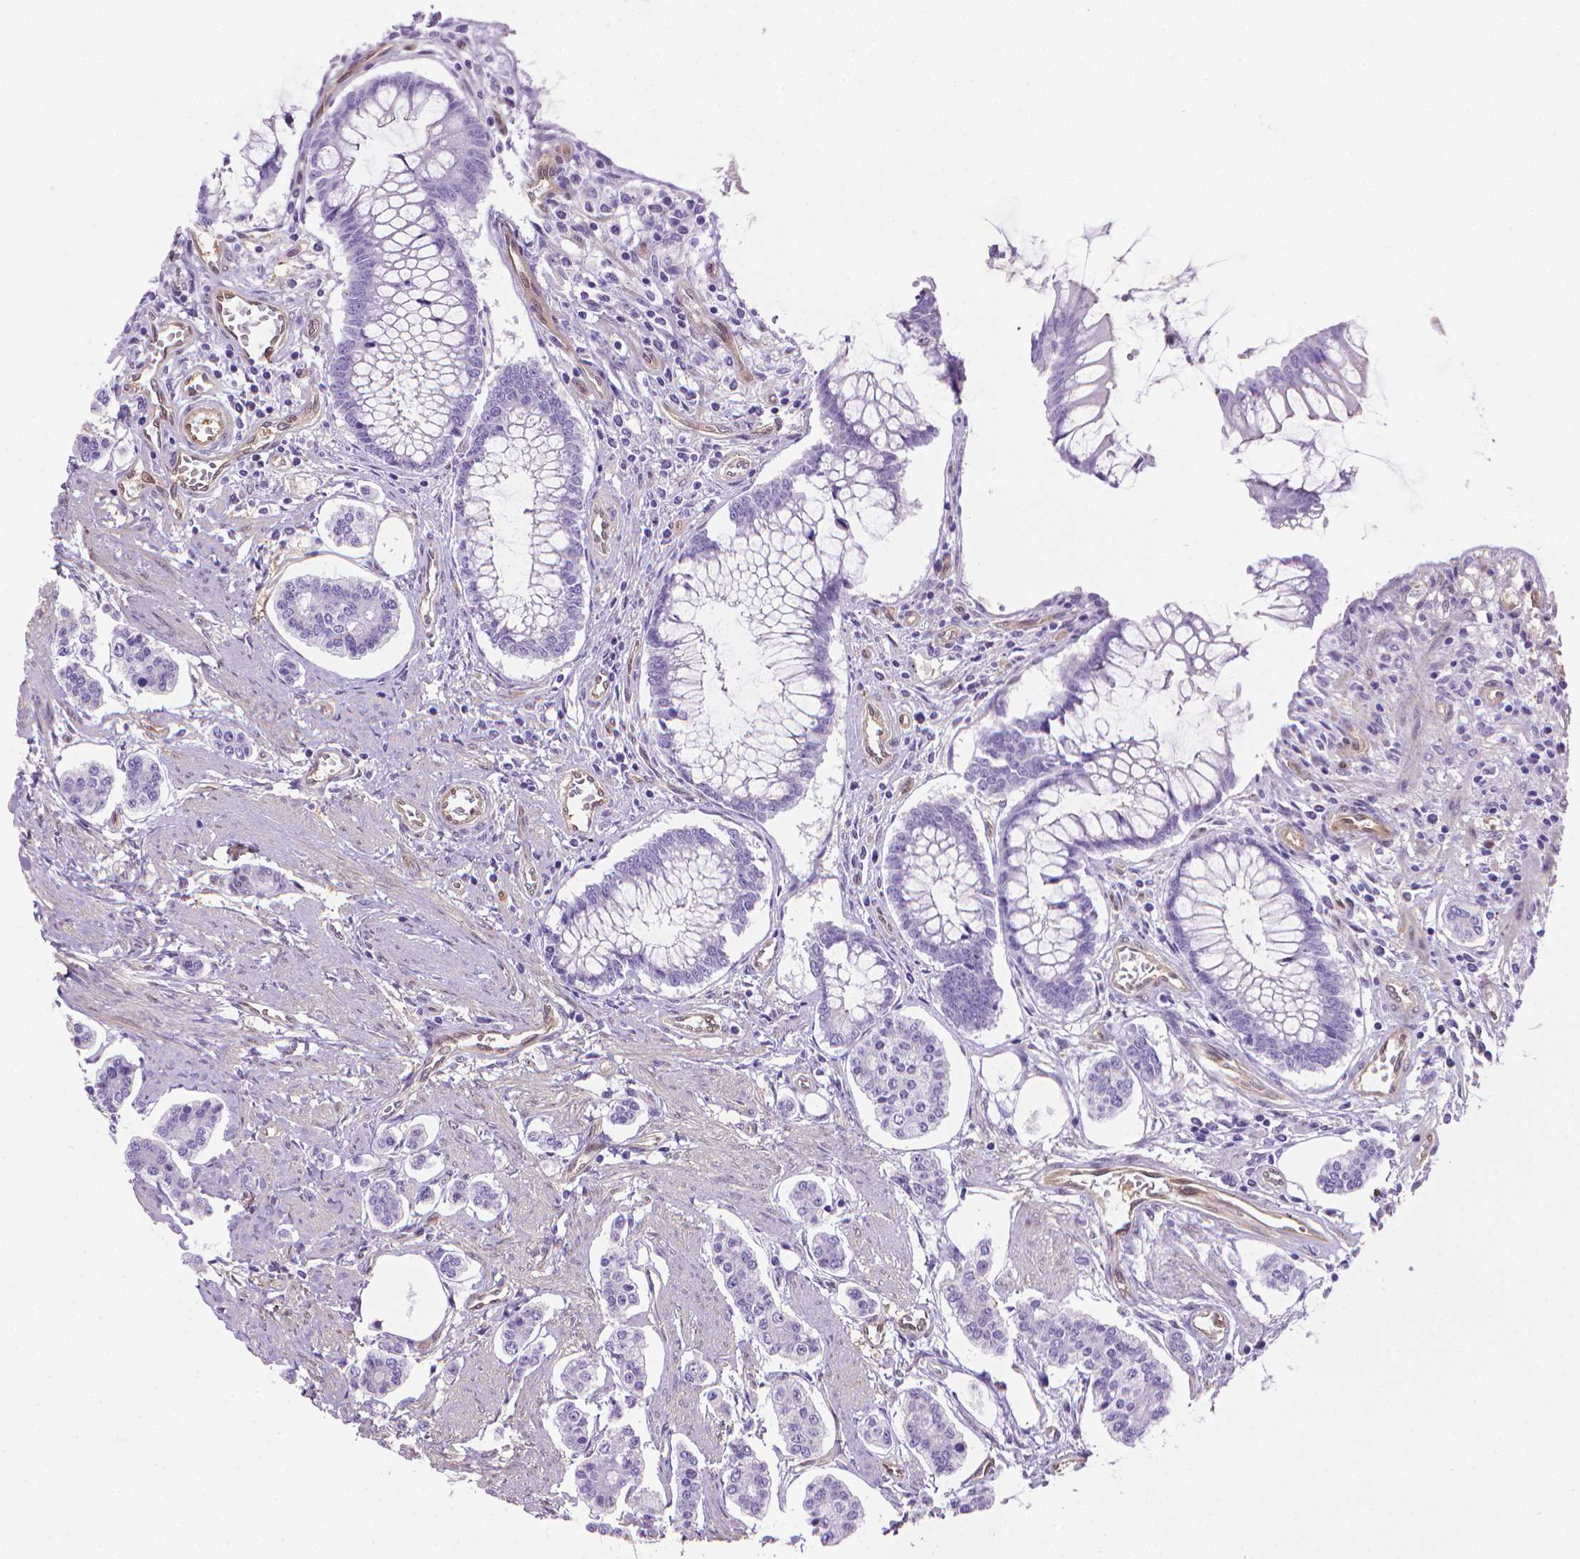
{"staining": {"intensity": "negative", "quantity": "none", "location": "none"}, "tissue": "carcinoid", "cell_type": "Tumor cells", "image_type": "cancer", "snomed": [{"axis": "morphology", "description": "Carcinoid, malignant, NOS"}, {"axis": "topography", "description": "Small intestine"}], "caption": "This is a photomicrograph of IHC staining of carcinoid, which shows no positivity in tumor cells.", "gene": "CLIC4", "patient": {"sex": "female", "age": 65}}